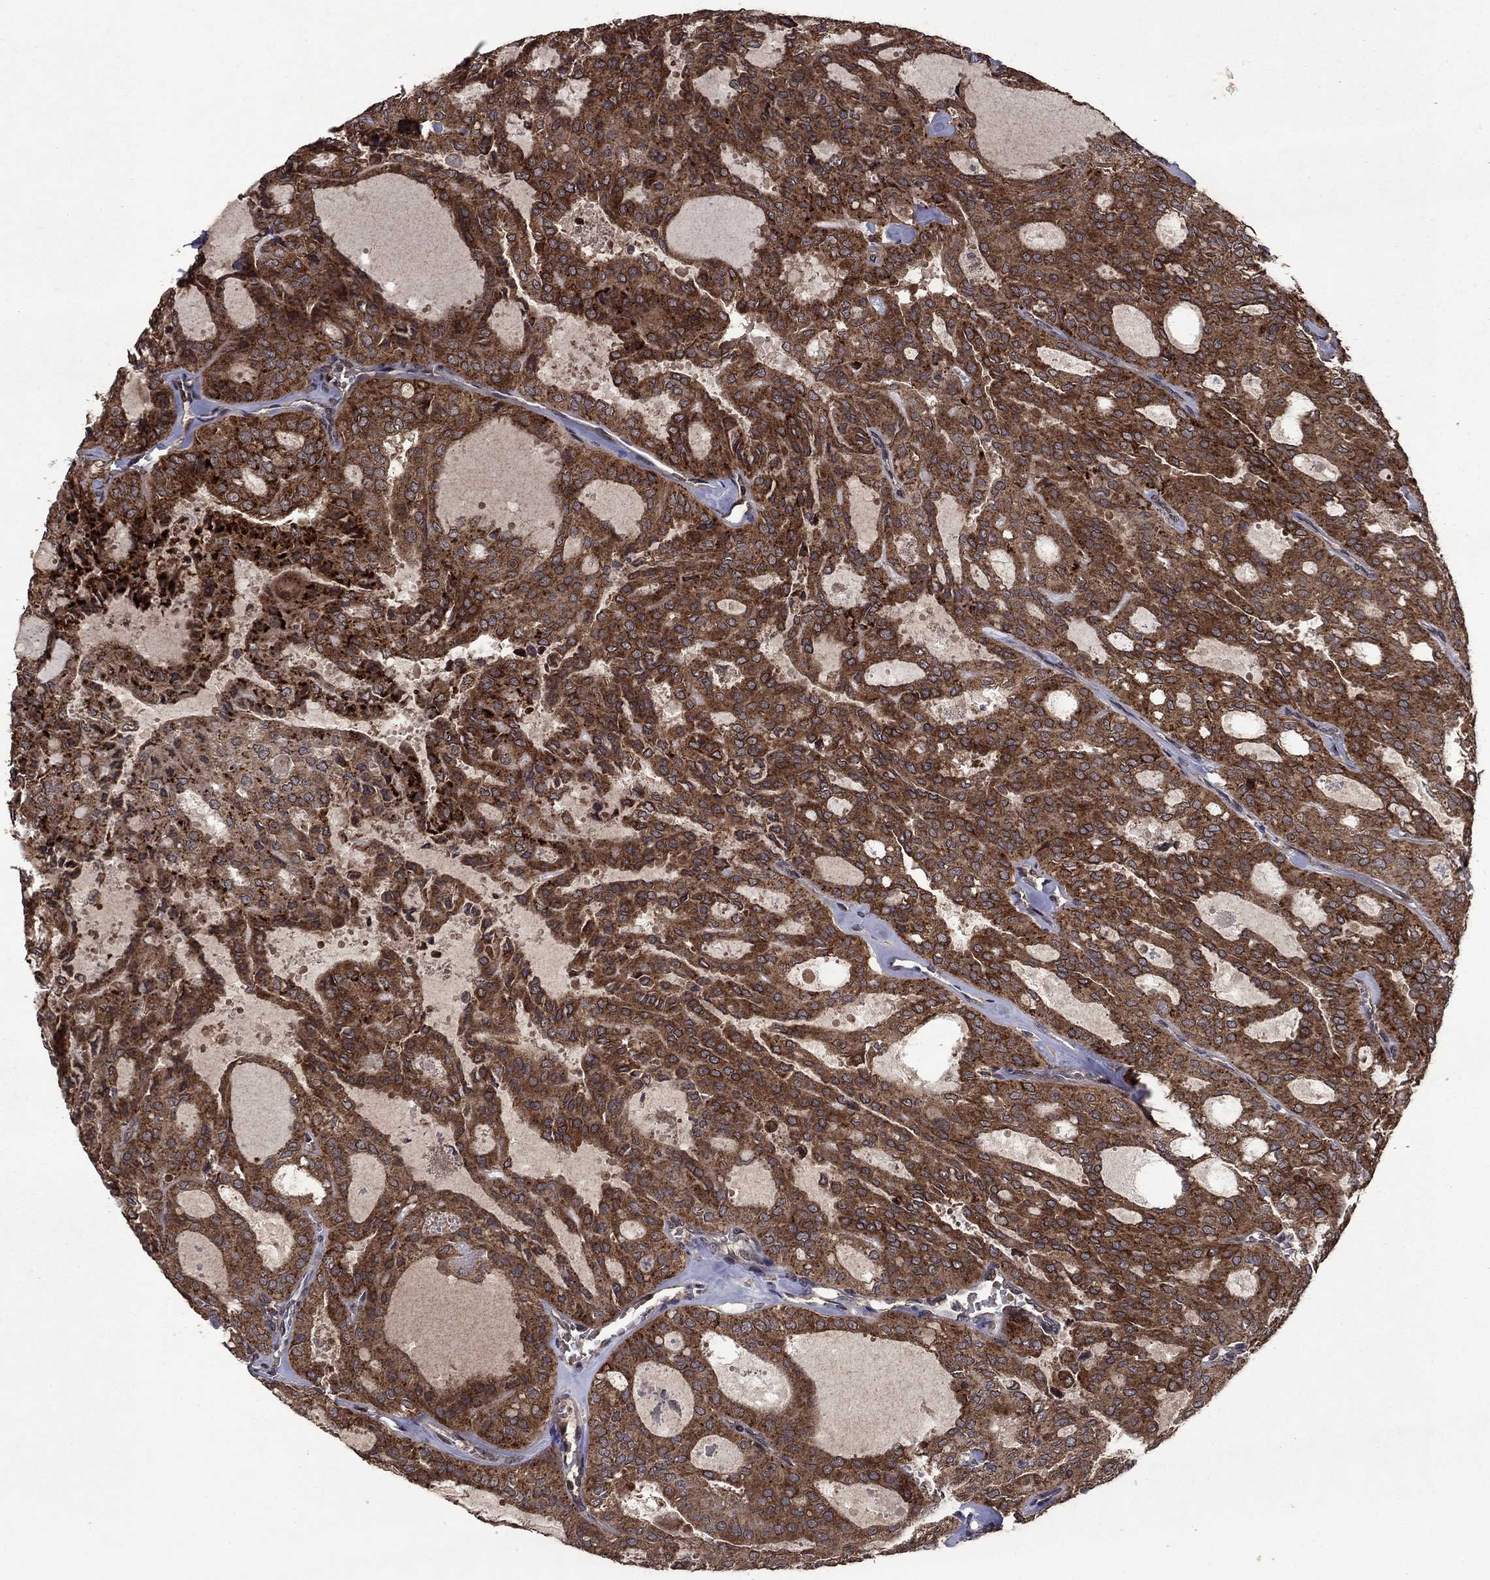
{"staining": {"intensity": "strong", "quantity": ">75%", "location": "cytoplasmic/membranous"}, "tissue": "thyroid cancer", "cell_type": "Tumor cells", "image_type": "cancer", "snomed": [{"axis": "morphology", "description": "Follicular adenoma carcinoma, NOS"}, {"axis": "topography", "description": "Thyroid gland"}], "caption": "Tumor cells exhibit strong cytoplasmic/membranous staining in approximately >75% of cells in follicular adenoma carcinoma (thyroid).", "gene": "DHRS1", "patient": {"sex": "male", "age": 75}}